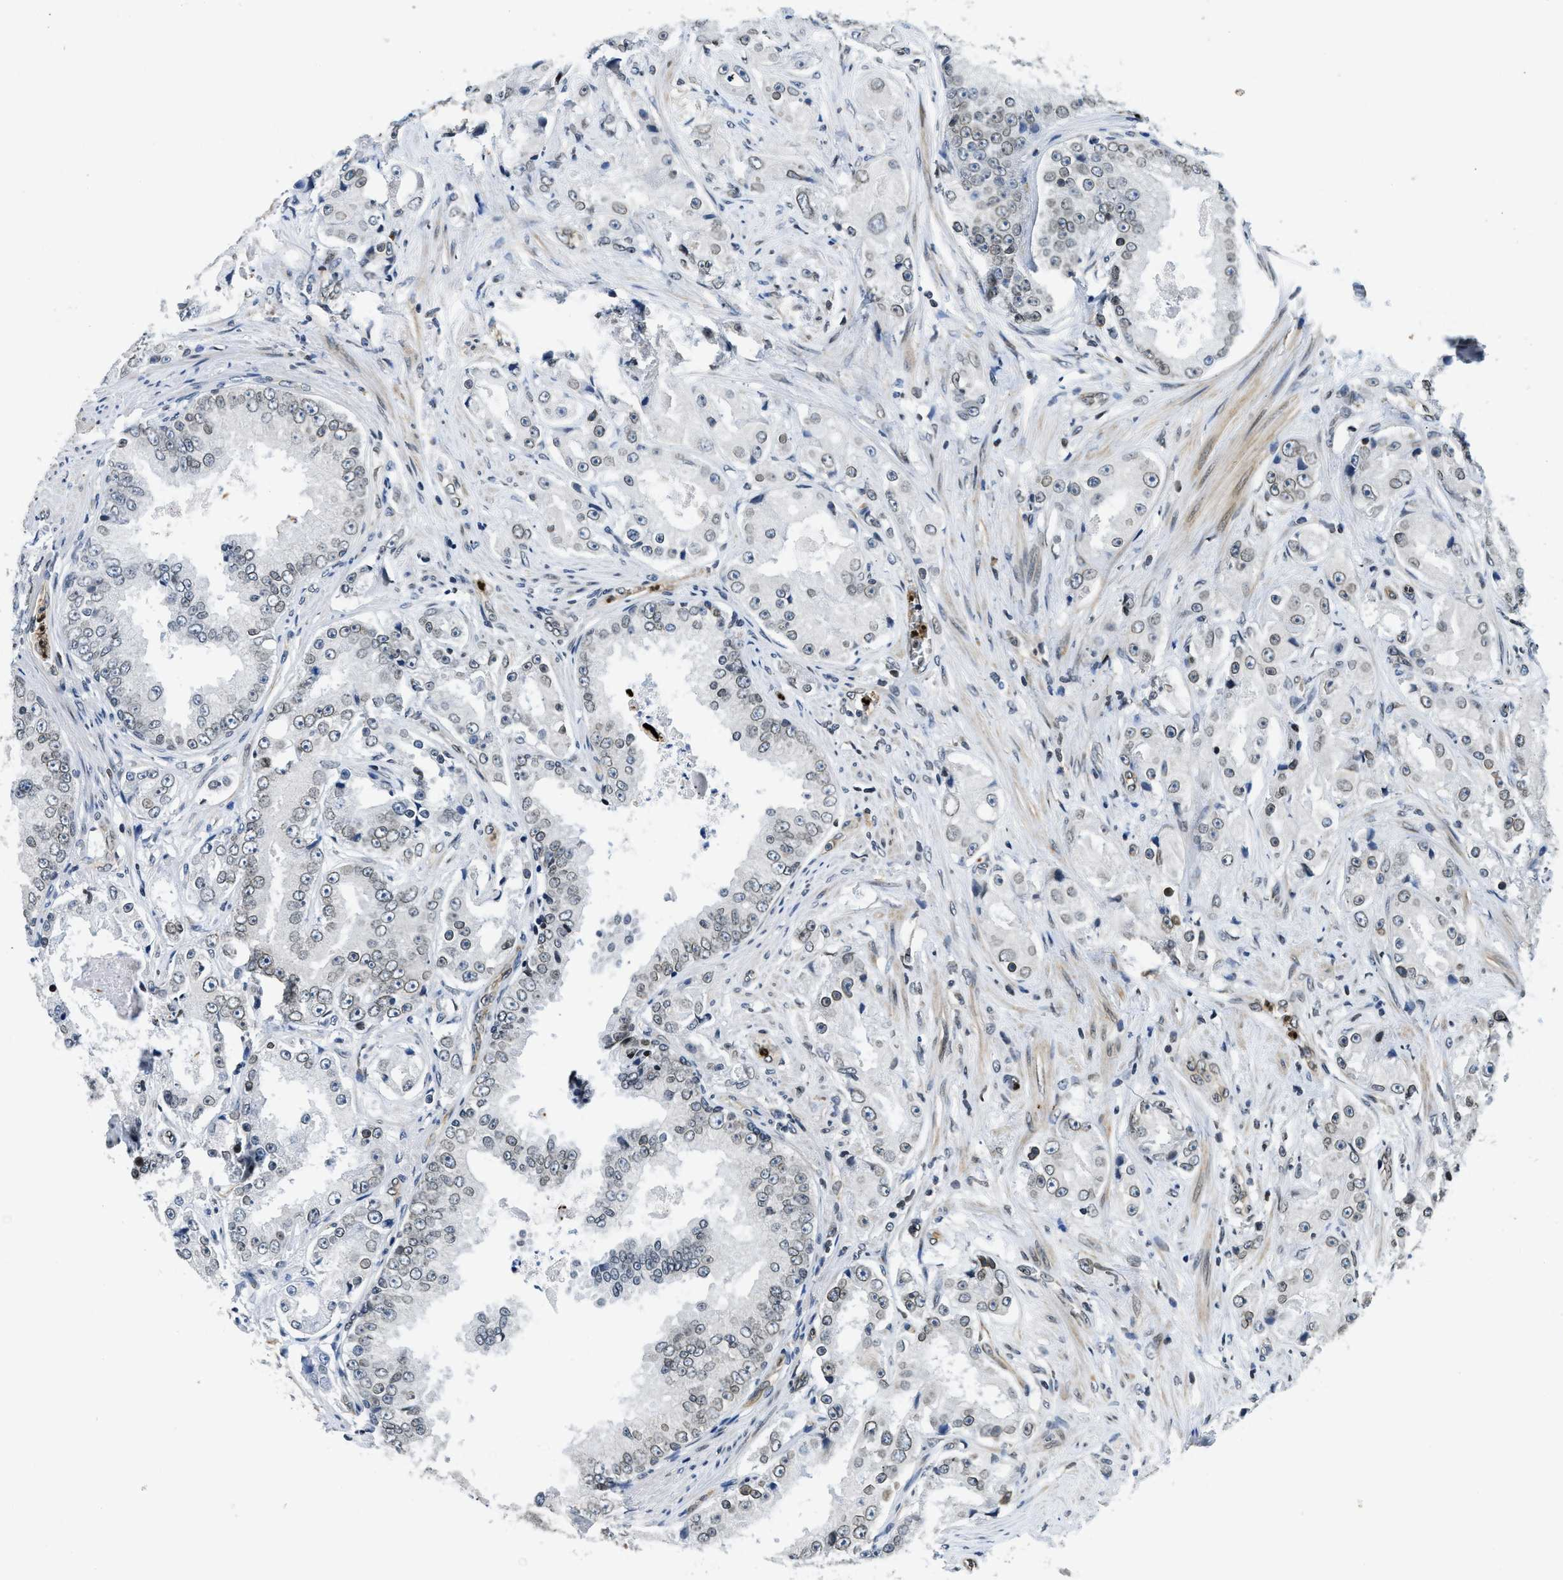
{"staining": {"intensity": "weak", "quantity": ">75%", "location": "nuclear"}, "tissue": "prostate cancer", "cell_type": "Tumor cells", "image_type": "cancer", "snomed": [{"axis": "morphology", "description": "Adenocarcinoma, High grade"}, {"axis": "topography", "description": "Prostate"}], "caption": "A brown stain labels weak nuclear expression of a protein in human adenocarcinoma (high-grade) (prostate) tumor cells.", "gene": "ZC3HC1", "patient": {"sex": "male", "age": 73}}